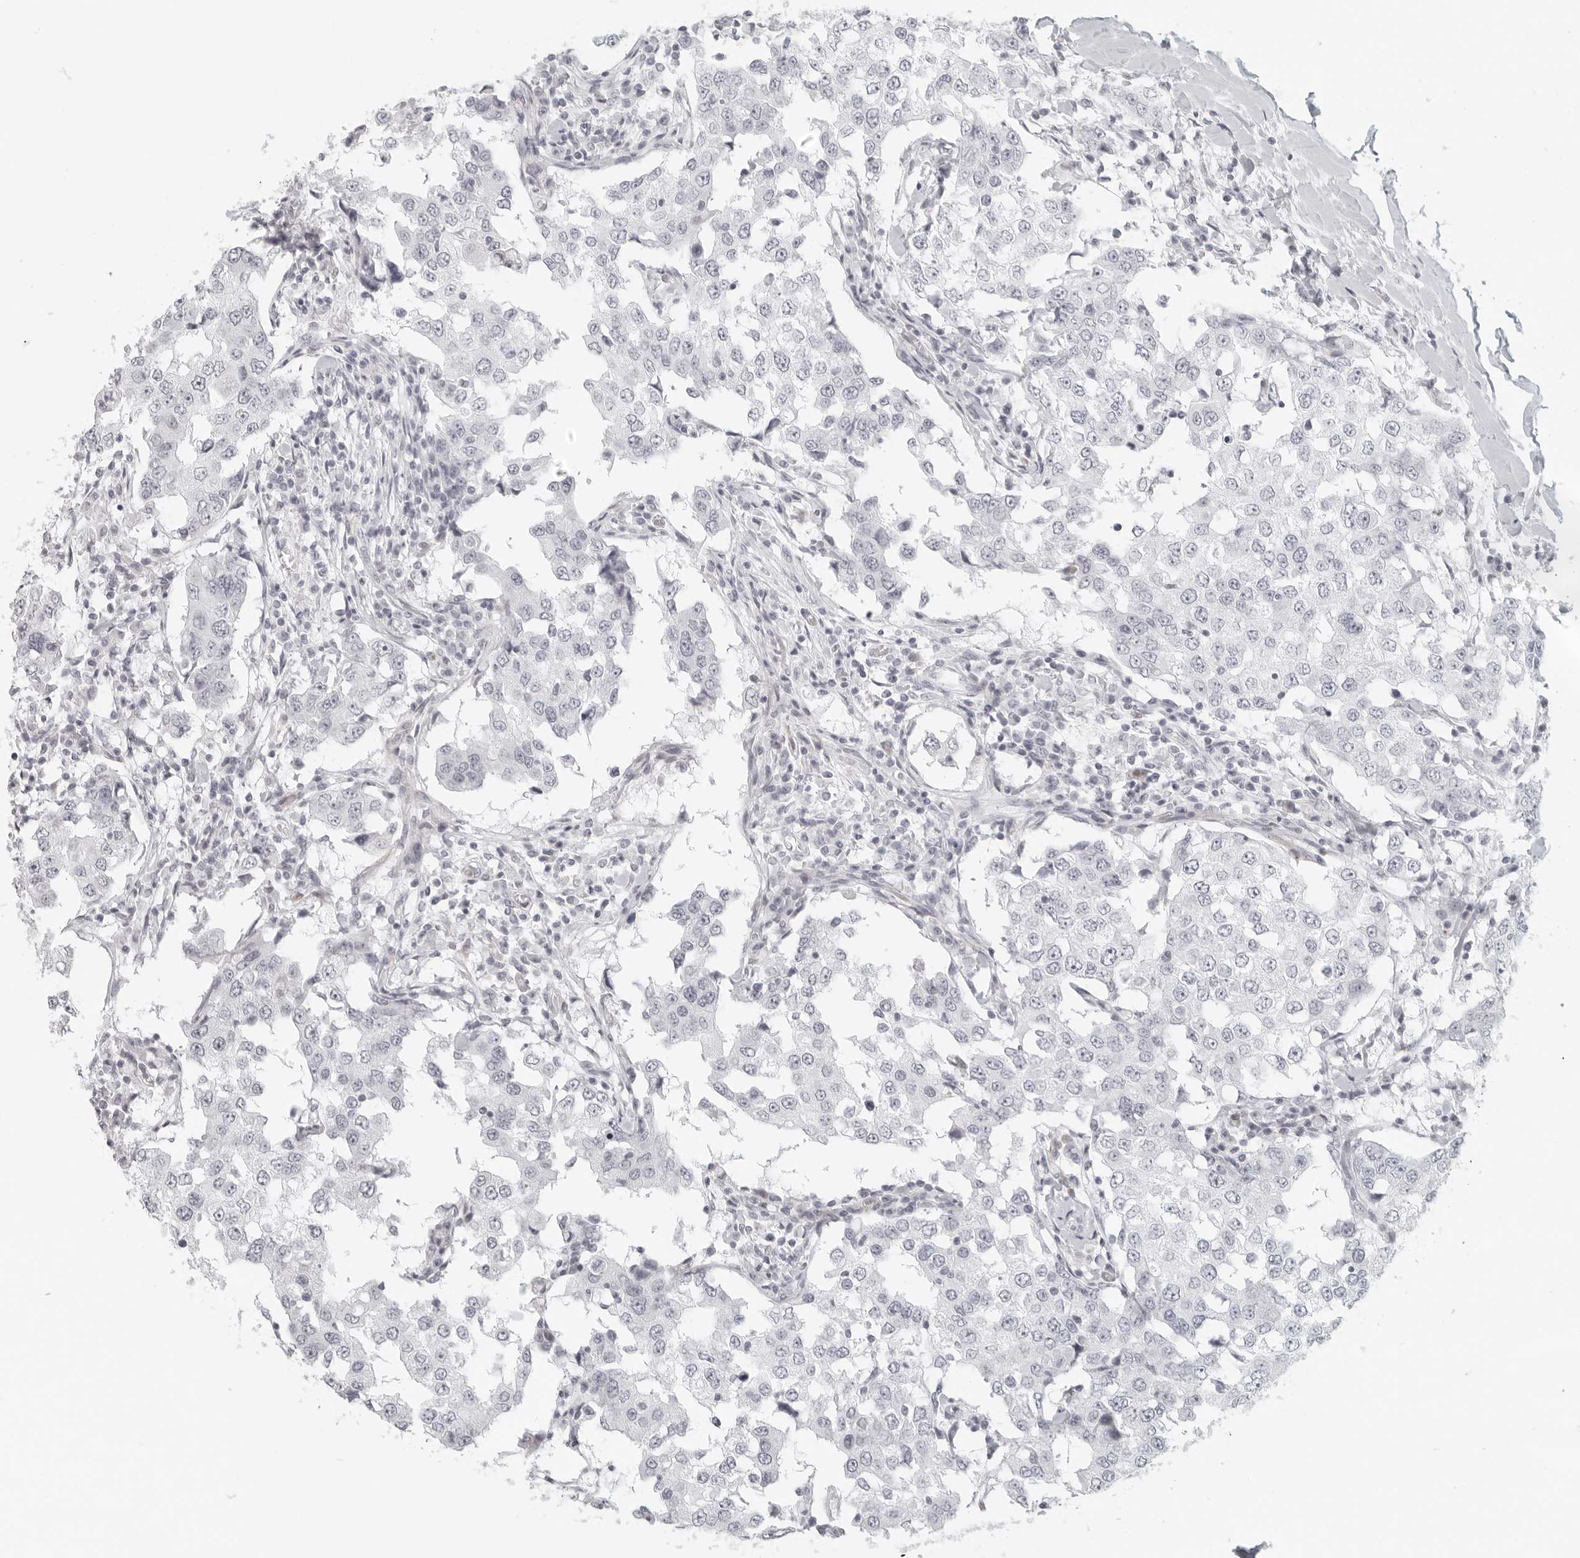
{"staining": {"intensity": "negative", "quantity": "none", "location": "none"}, "tissue": "breast cancer", "cell_type": "Tumor cells", "image_type": "cancer", "snomed": [{"axis": "morphology", "description": "Duct carcinoma"}, {"axis": "topography", "description": "Breast"}], "caption": "IHC histopathology image of neoplastic tissue: breast cancer (intraductal carcinoma) stained with DAB (3,3'-diaminobenzidine) displays no significant protein staining in tumor cells. (Brightfield microscopy of DAB immunohistochemistry (IHC) at high magnification).", "gene": "RPS6KC1", "patient": {"sex": "female", "age": 27}}